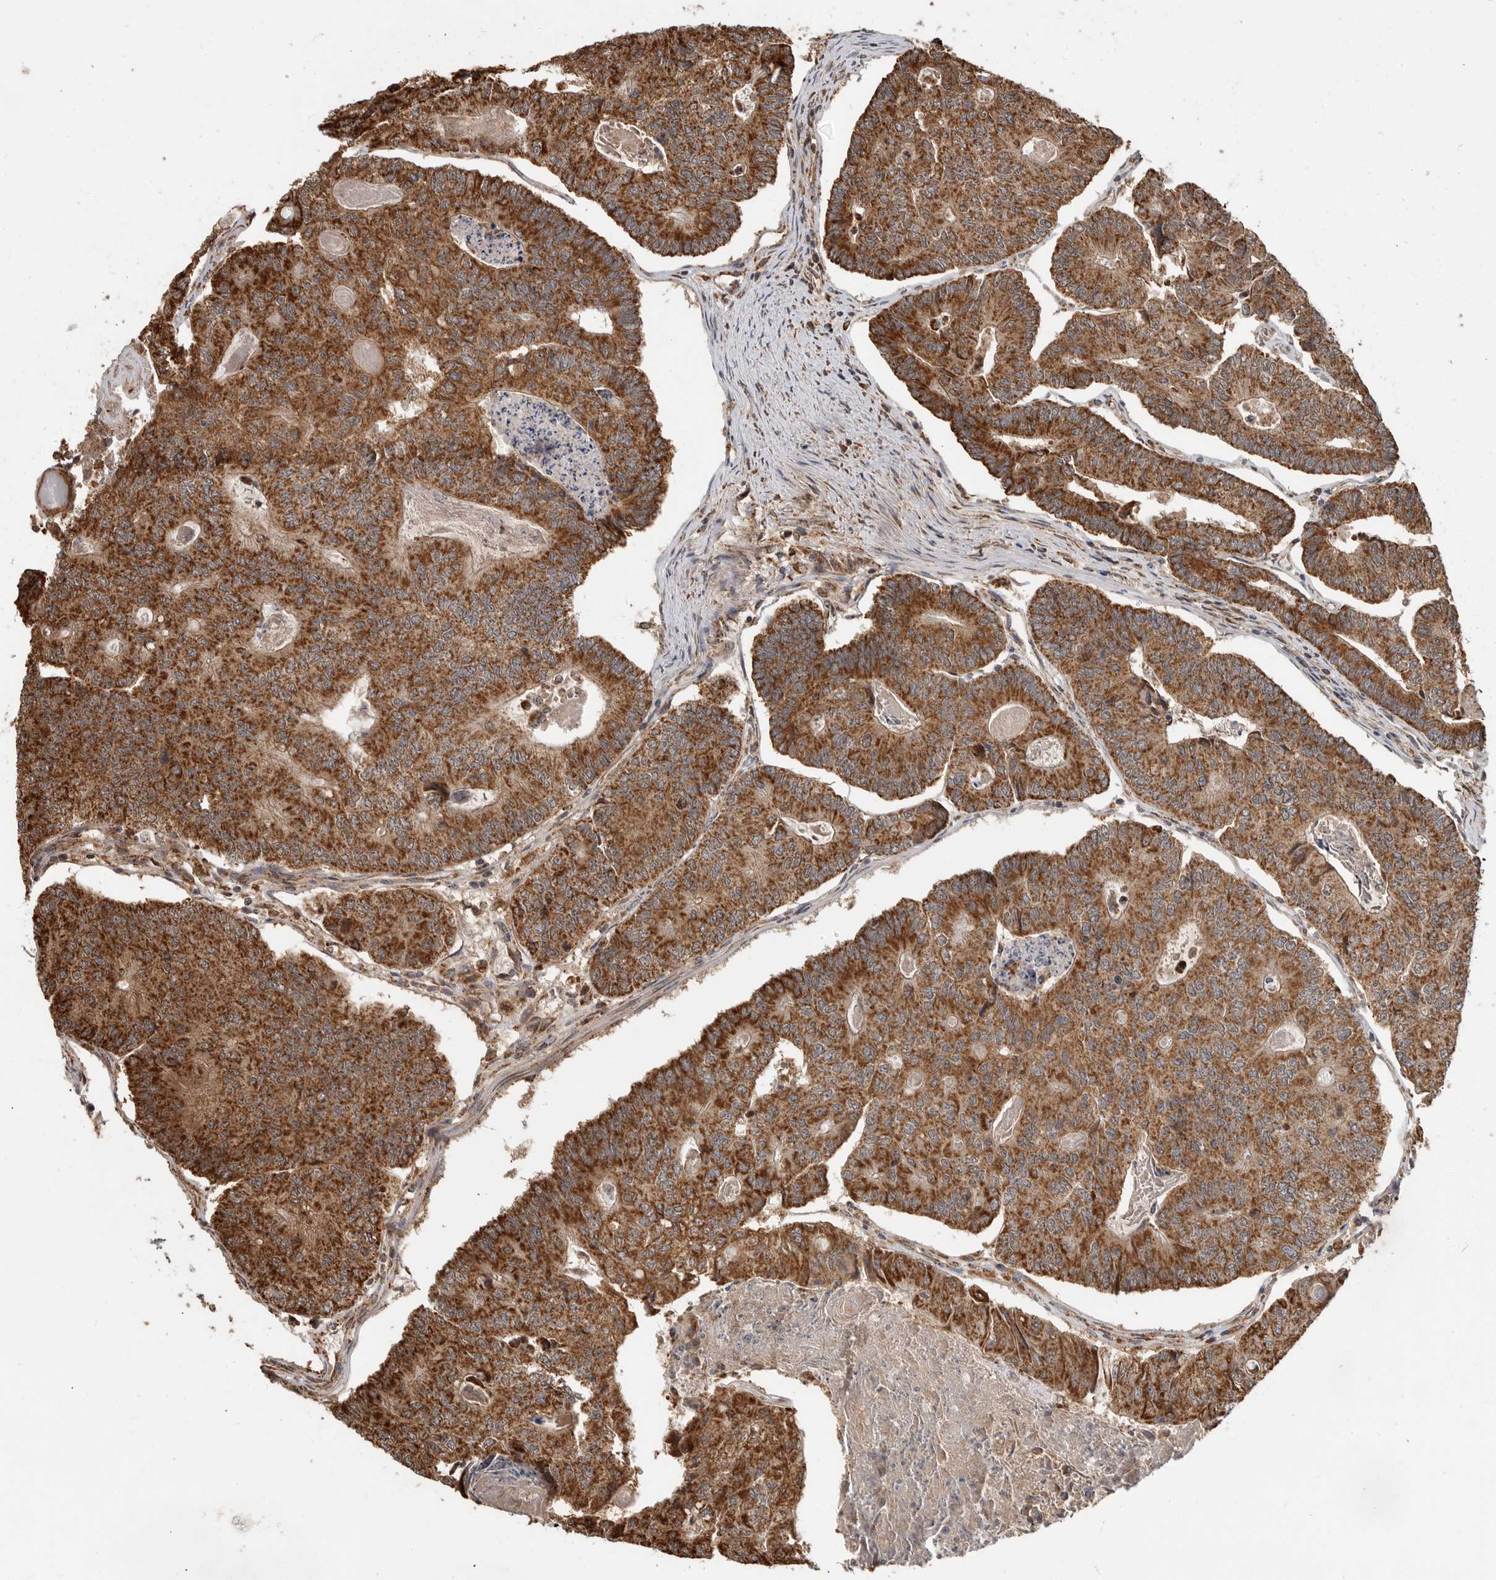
{"staining": {"intensity": "strong", "quantity": ">75%", "location": "cytoplasmic/membranous"}, "tissue": "colorectal cancer", "cell_type": "Tumor cells", "image_type": "cancer", "snomed": [{"axis": "morphology", "description": "Adenocarcinoma, NOS"}, {"axis": "topography", "description": "Colon"}], "caption": "This image exhibits adenocarcinoma (colorectal) stained with immunohistochemistry to label a protein in brown. The cytoplasmic/membranous of tumor cells show strong positivity for the protein. Nuclei are counter-stained blue.", "gene": "GCNT2", "patient": {"sex": "female", "age": 67}}